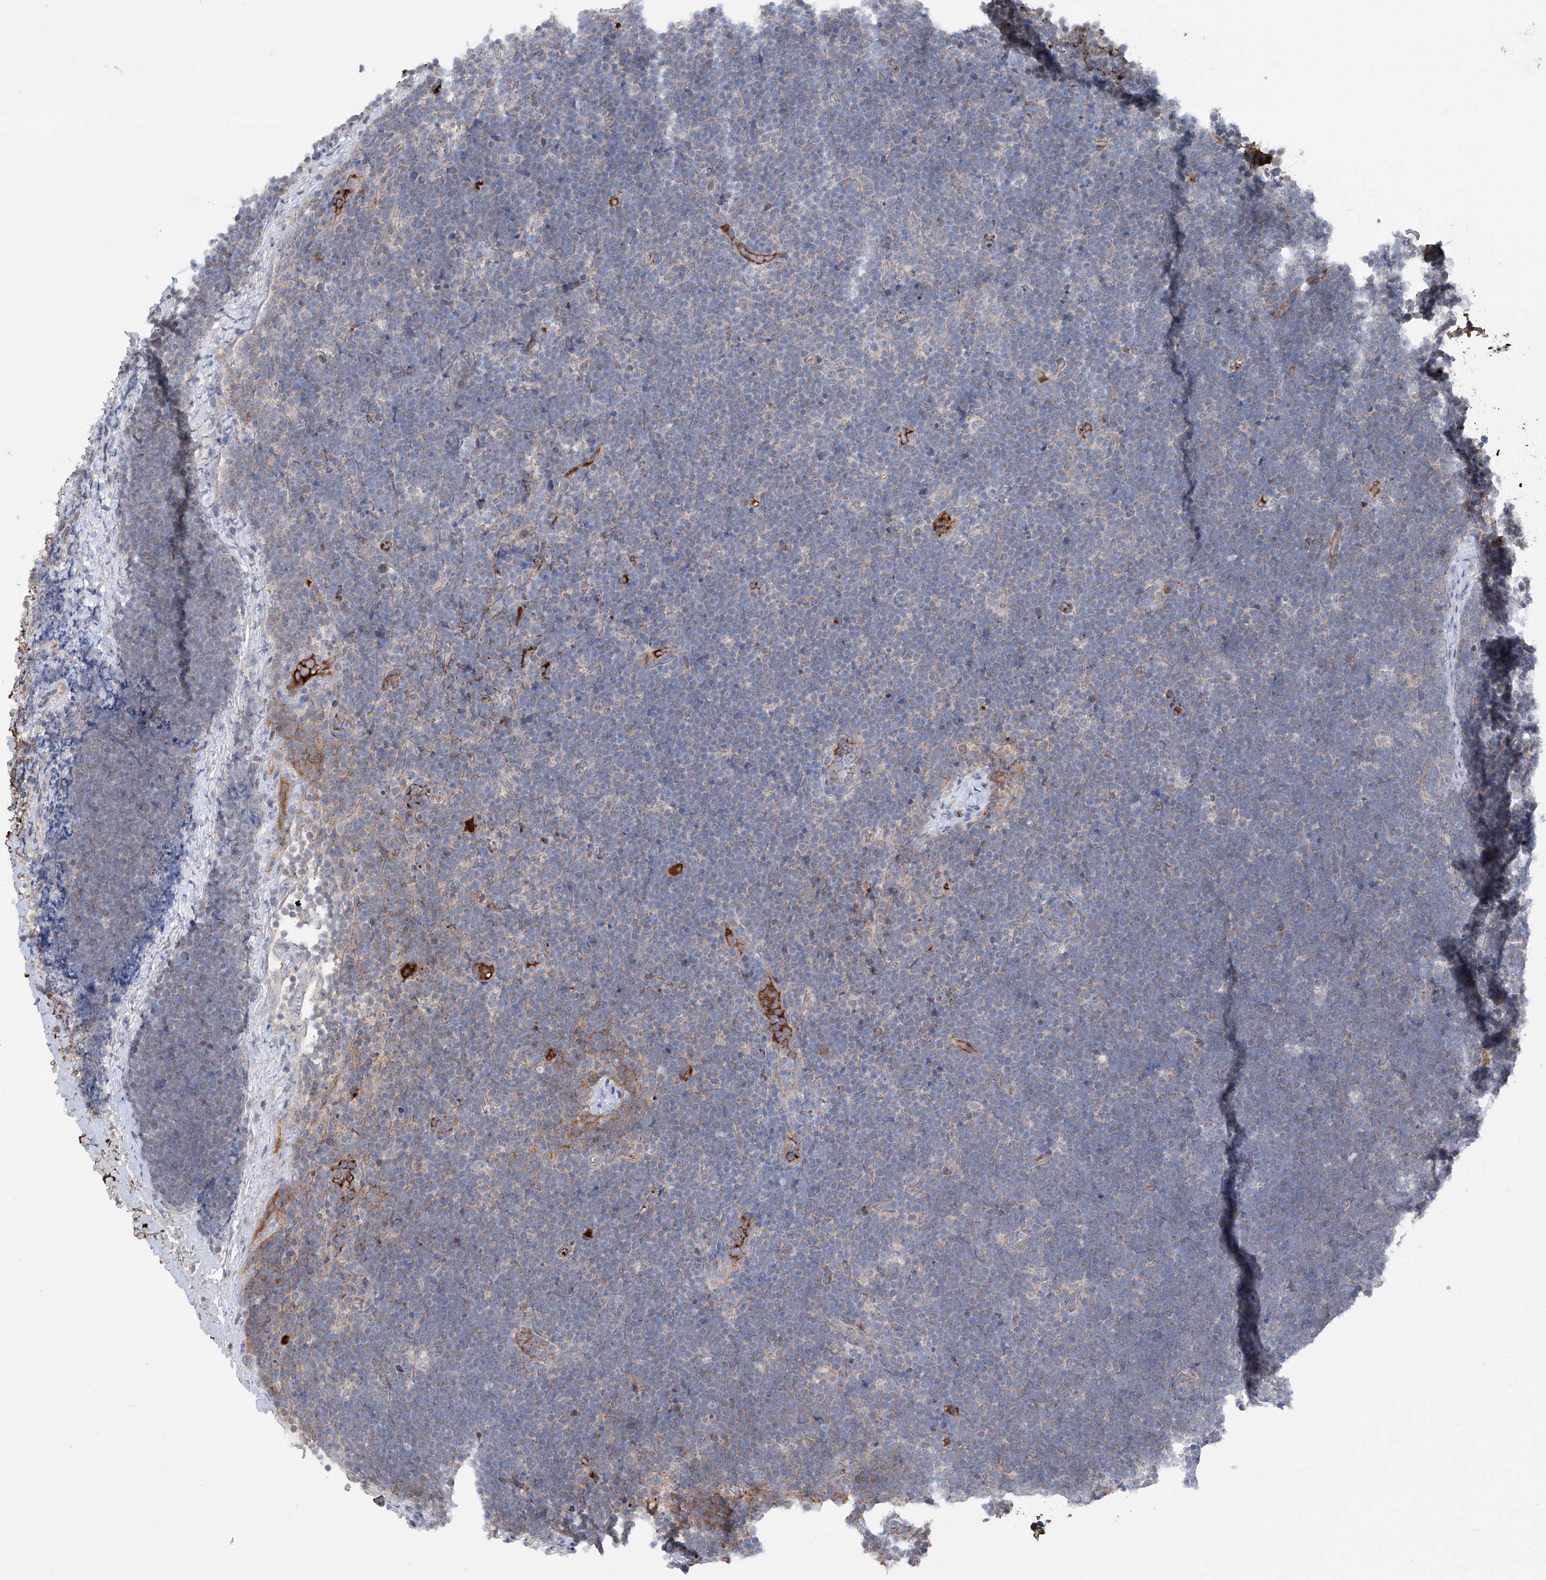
{"staining": {"intensity": "negative", "quantity": "none", "location": "none"}, "tissue": "lymphoma", "cell_type": "Tumor cells", "image_type": "cancer", "snomed": [{"axis": "morphology", "description": "Malignant lymphoma, non-Hodgkin's type, High grade"}, {"axis": "topography", "description": "Lymph node"}], "caption": "Tumor cells are negative for brown protein staining in malignant lymphoma, non-Hodgkin's type (high-grade).", "gene": "SIX4", "patient": {"sex": "male", "age": 13}}